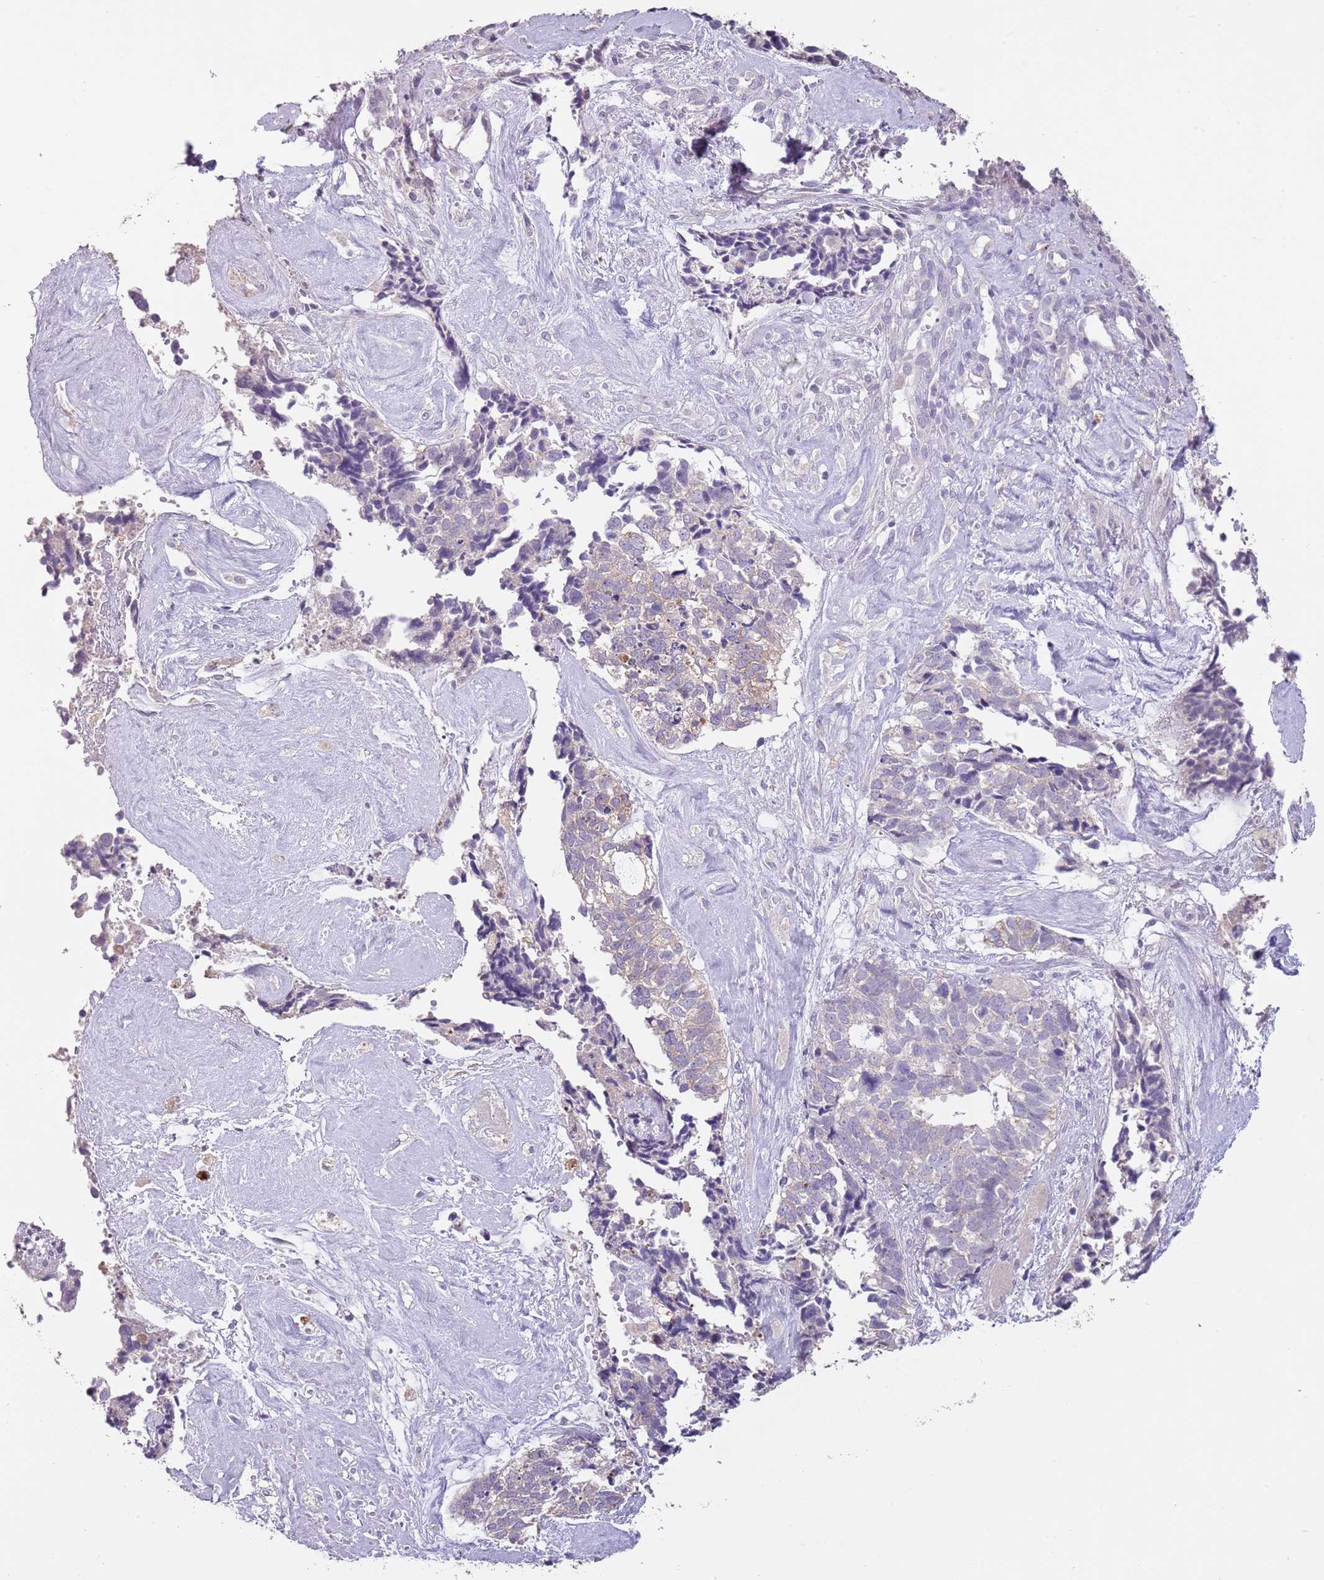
{"staining": {"intensity": "weak", "quantity": "<25%", "location": "cytoplasmic/membranous"}, "tissue": "cervical cancer", "cell_type": "Tumor cells", "image_type": "cancer", "snomed": [{"axis": "morphology", "description": "Squamous cell carcinoma, NOS"}, {"axis": "topography", "description": "Cervix"}], "caption": "A histopathology image of human cervical squamous cell carcinoma is negative for staining in tumor cells.", "gene": "SLC35E3", "patient": {"sex": "female", "age": 63}}